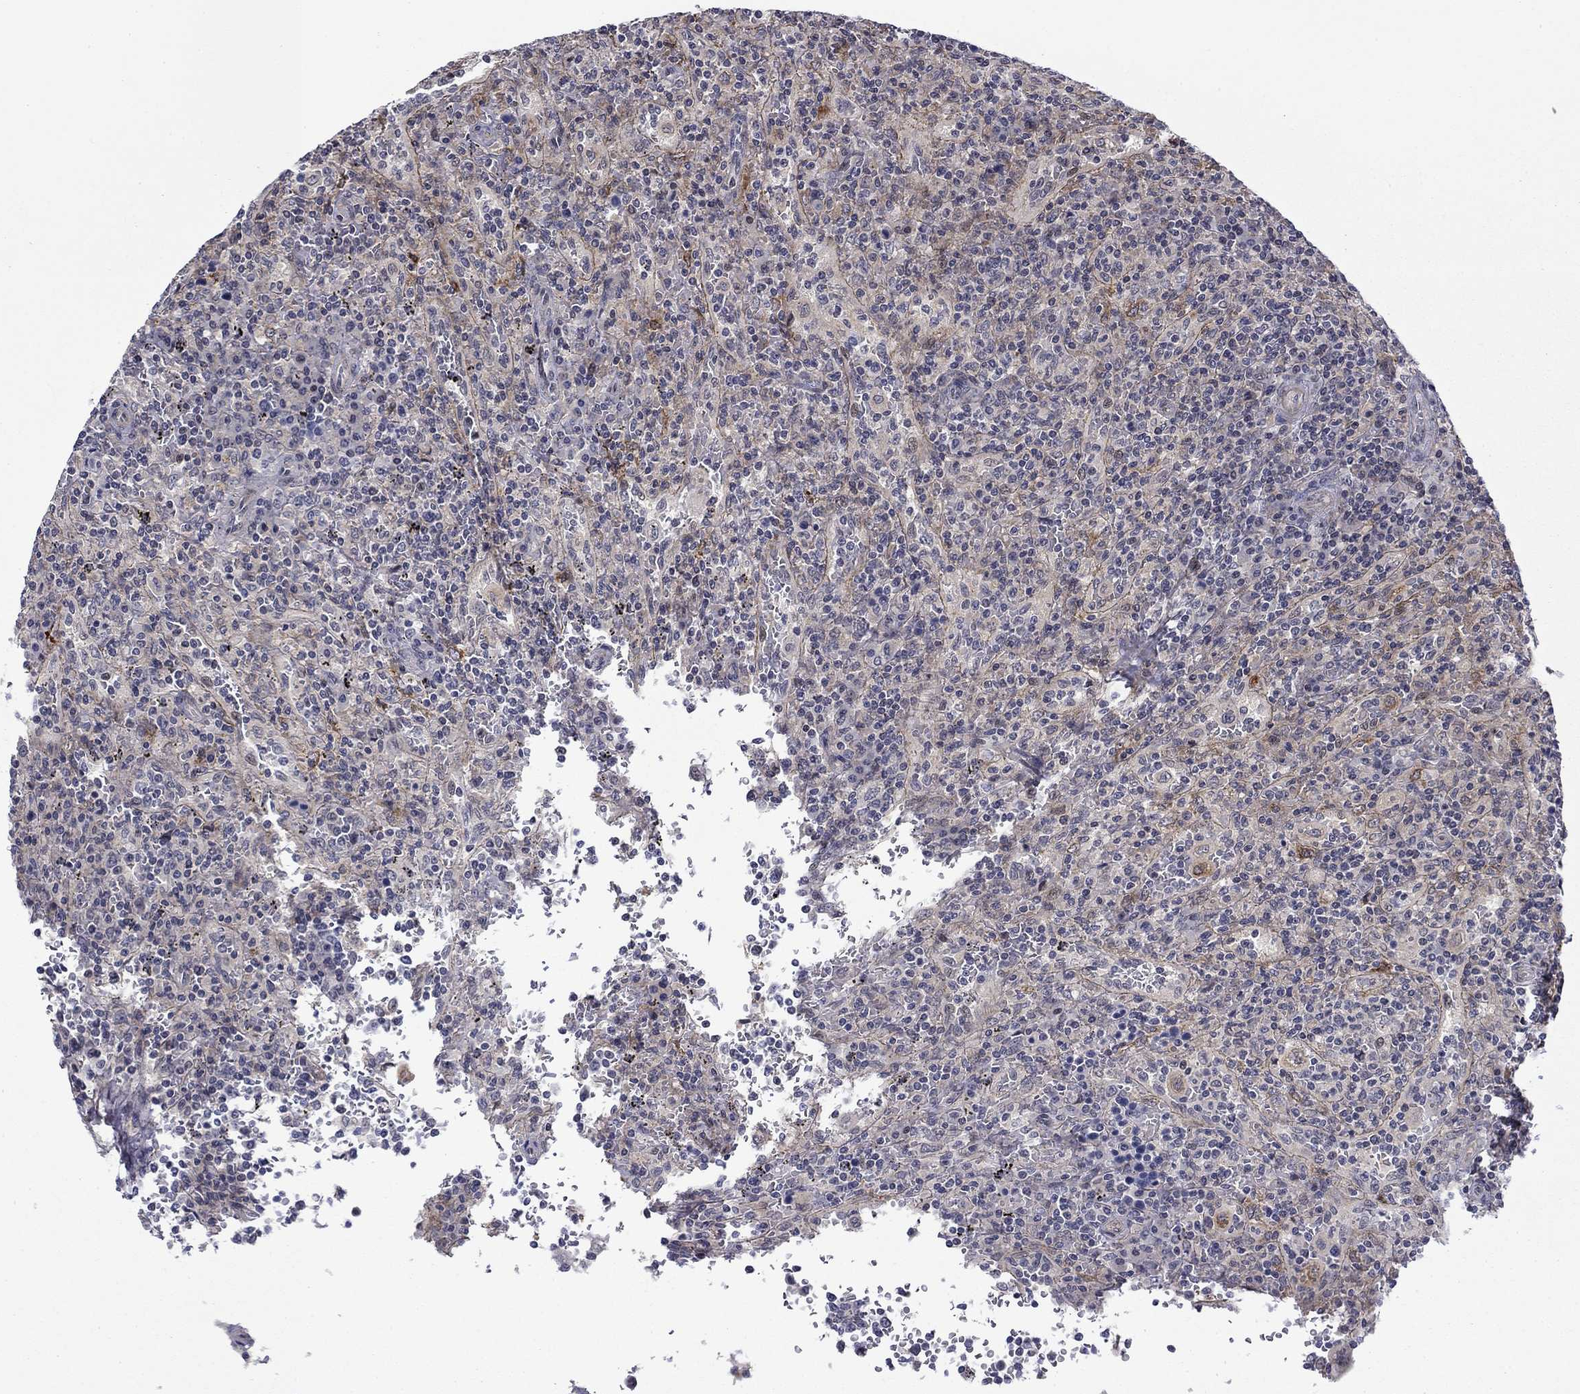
{"staining": {"intensity": "negative", "quantity": "none", "location": "none"}, "tissue": "lymphoma", "cell_type": "Tumor cells", "image_type": "cancer", "snomed": [{"axis": "morphology", "description": "Malignant lymphoma, non-Hodgkin's type, Low grade"}, {"axis": "topography", "description": "Spleen"}], "caption": "IHC micrograph of neoplastic tissue: lymphoma stained with DAB (3,3'-diaminobenzidine) demonstrates no significant protein expression in tumor cells. (DAB immunohistochemistry (IHC), high magnification).", "gene": "B3GAT1", "patient": {"sex": "male", "age": 62}}